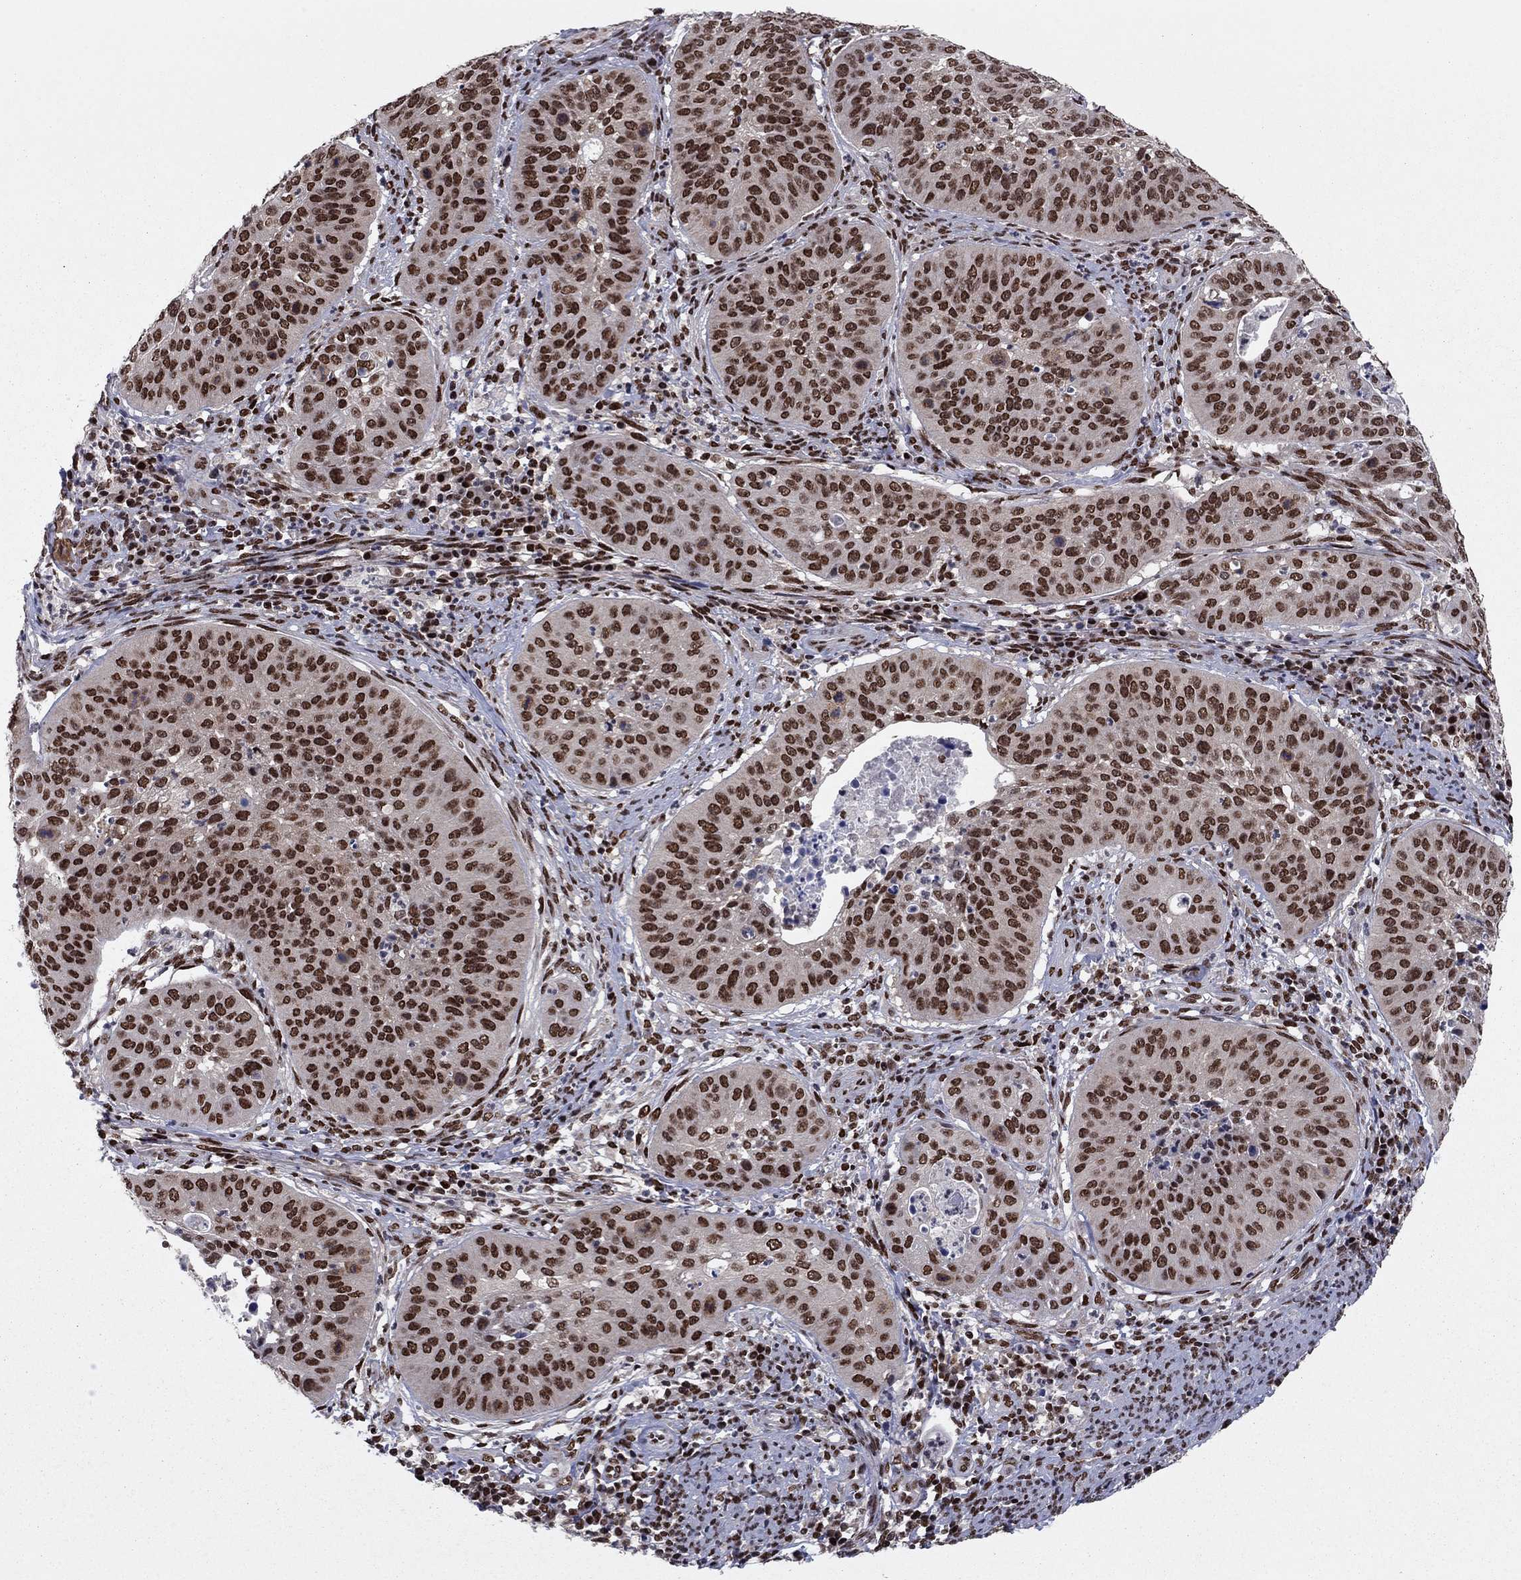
{"staining": {"intensity": "strong", "quantity": ">75%", "location": "nuclear"}, "tissue": "cervical cancer", "cell_type": "Tumor cells", "image_type": "cancer", "snomed": [{"axis": "morphology", "description": "Normal tissue, NOS"}, {"axis": "morphology", "description": "Squamous cell carcinoma, NOS"}, {"axis": "topography", "description": "Cervix"}], "caption": "A micrograph of human cervical cancer (squamous cell carcinoma) stained for a protein shows strong nuclear brown staining in tumor cells. (brown staining indicates protein expression, while blue staining denotes nuclei).", "gene": "USP54", "patient": {"sex": "female", "age": 39}}